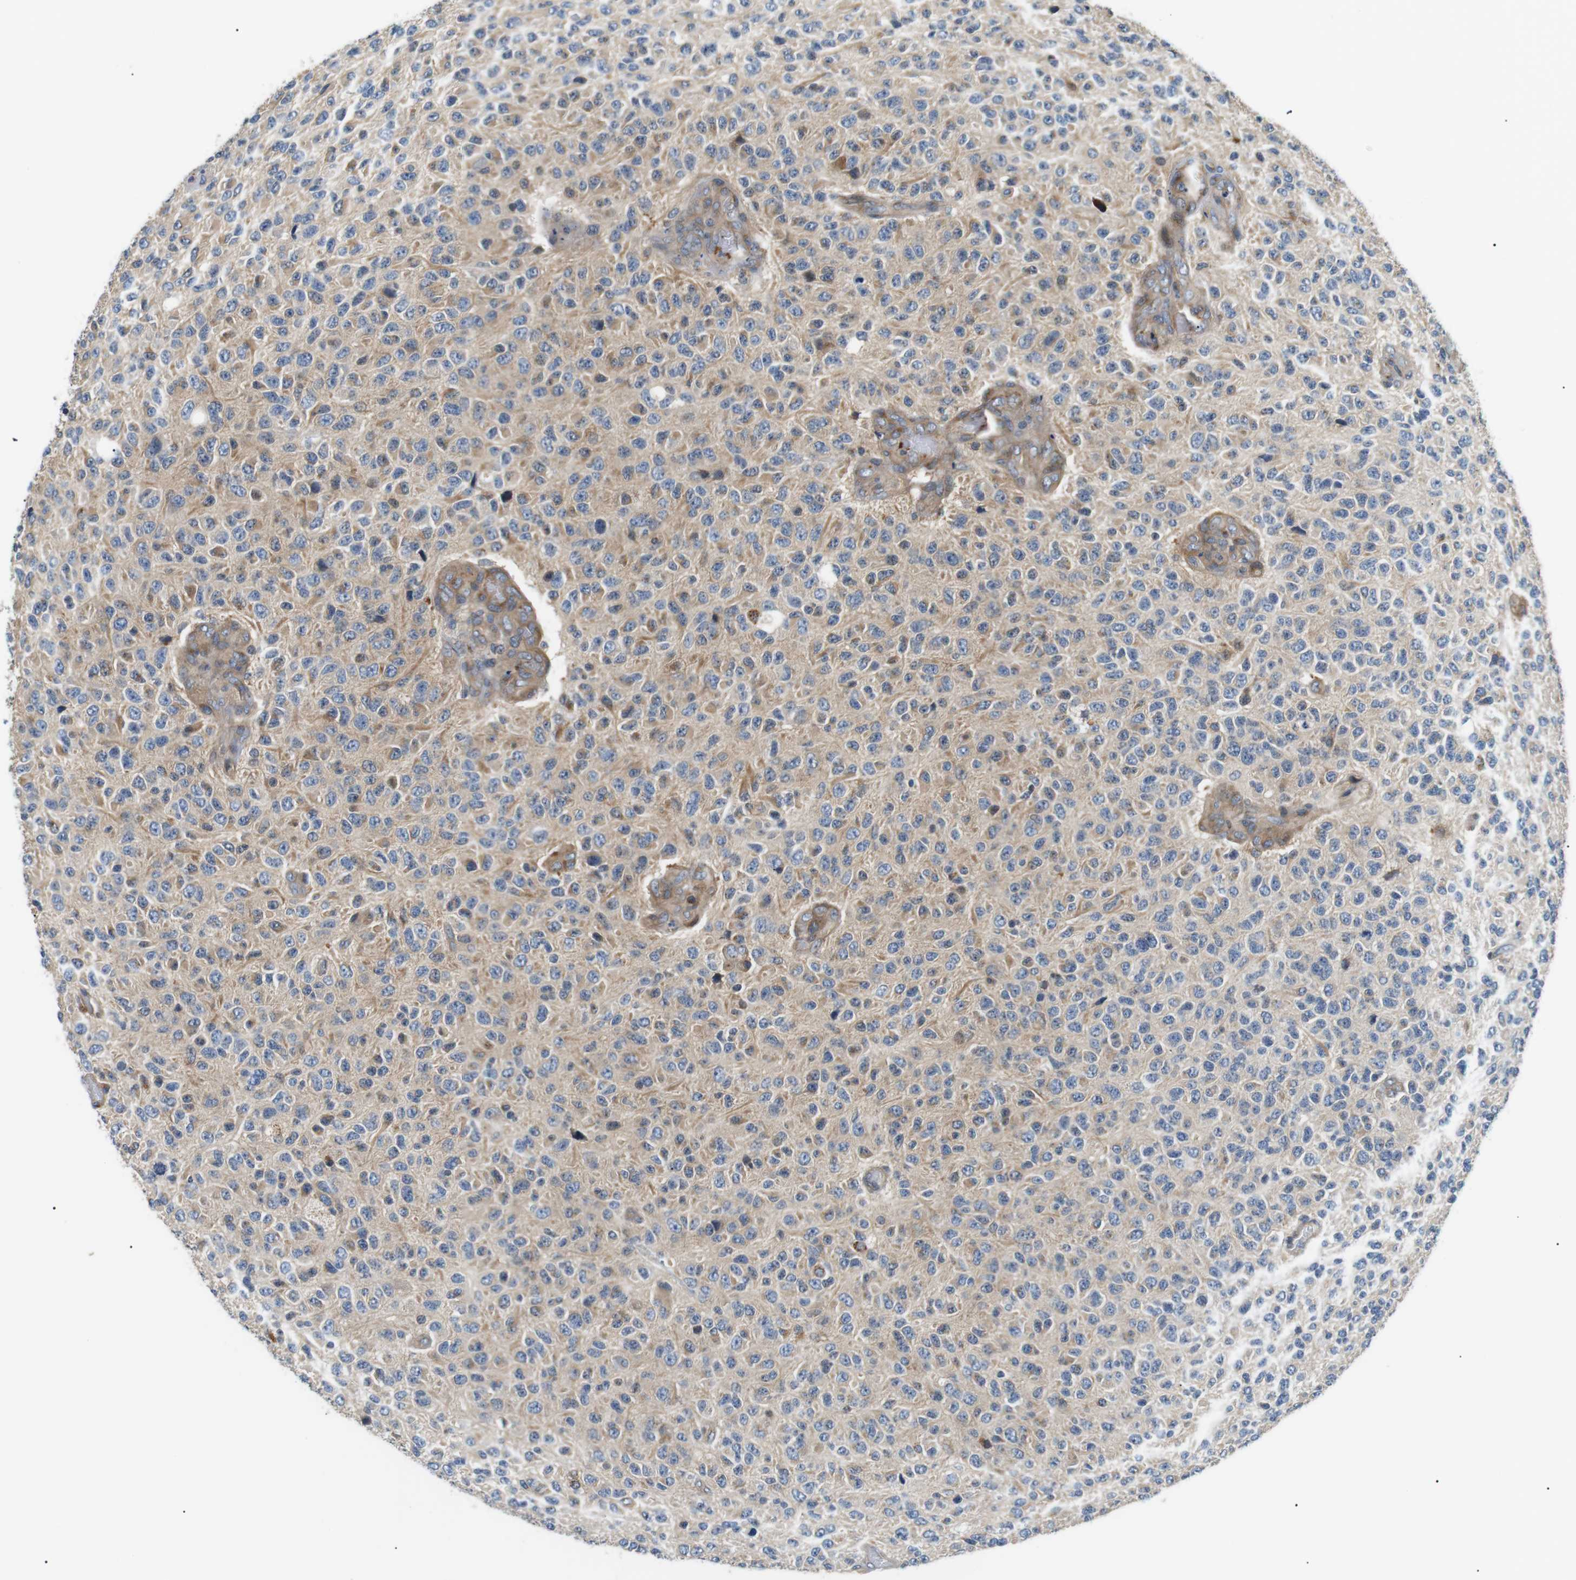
{"staining": {"intensity": "weak", "quantity": "<25%", "location": "cytoplasmic/membranous"}, "tissue": "glioma", "cell_type": "Tumor cells", "image_type": "cancer", "snomed": [{"axis": "morphology", "description": "Glioma, malignant, High grade"}, {"axis": "topography", "description": "pancreas cauda"}], "caption": "Immunohistochemistry (IHC) image of neoplastic tissue: human high-grade glioma (malignant) stained with DAB exhibits no significant protein positivity in tumor cells.", "gene": "DIPK1A", "patient": {"sex": "male", "age": 60}}